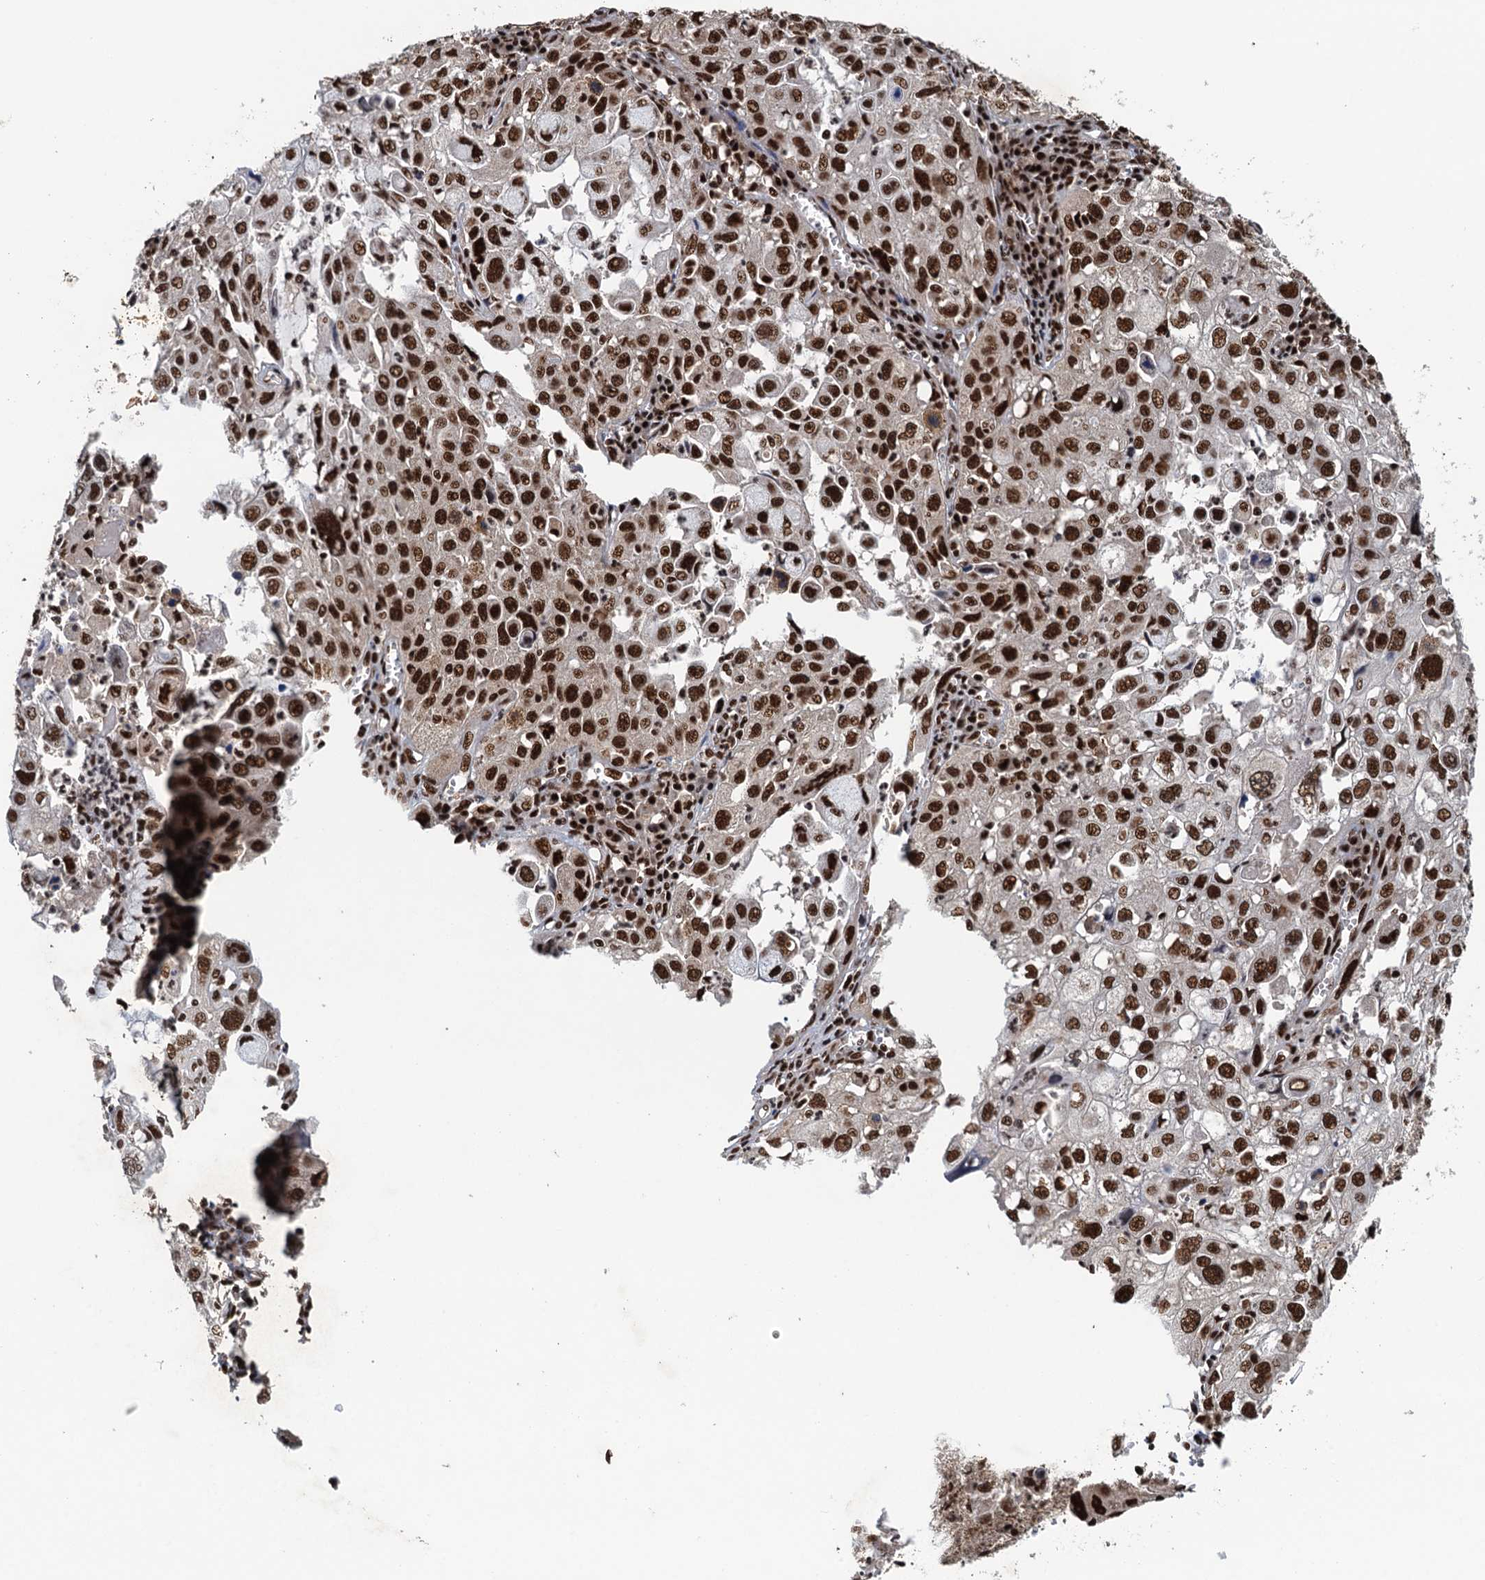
{"staining": {"intensity": "strong", "quantity": ">75%", "location": "nuclear"}, "tissue": "cervical cancer", "cell_type": "Tumor cells", "image_type": "cancer", "snomed": [{"axis": "morphology", "description": "Squamous cell carcinoma, NOS"}, {"axis": "topography", "description": "Cervix"}], "caption": "Approximately >75% of tumor cells in cervical cancer (squamous cell carcinoma) demonstrate strong nuclear protein expression as visualized by brown immunohistochemical staining.", "gene": "ZC3H18", "patient": {"sex": "female", "age": 42}}